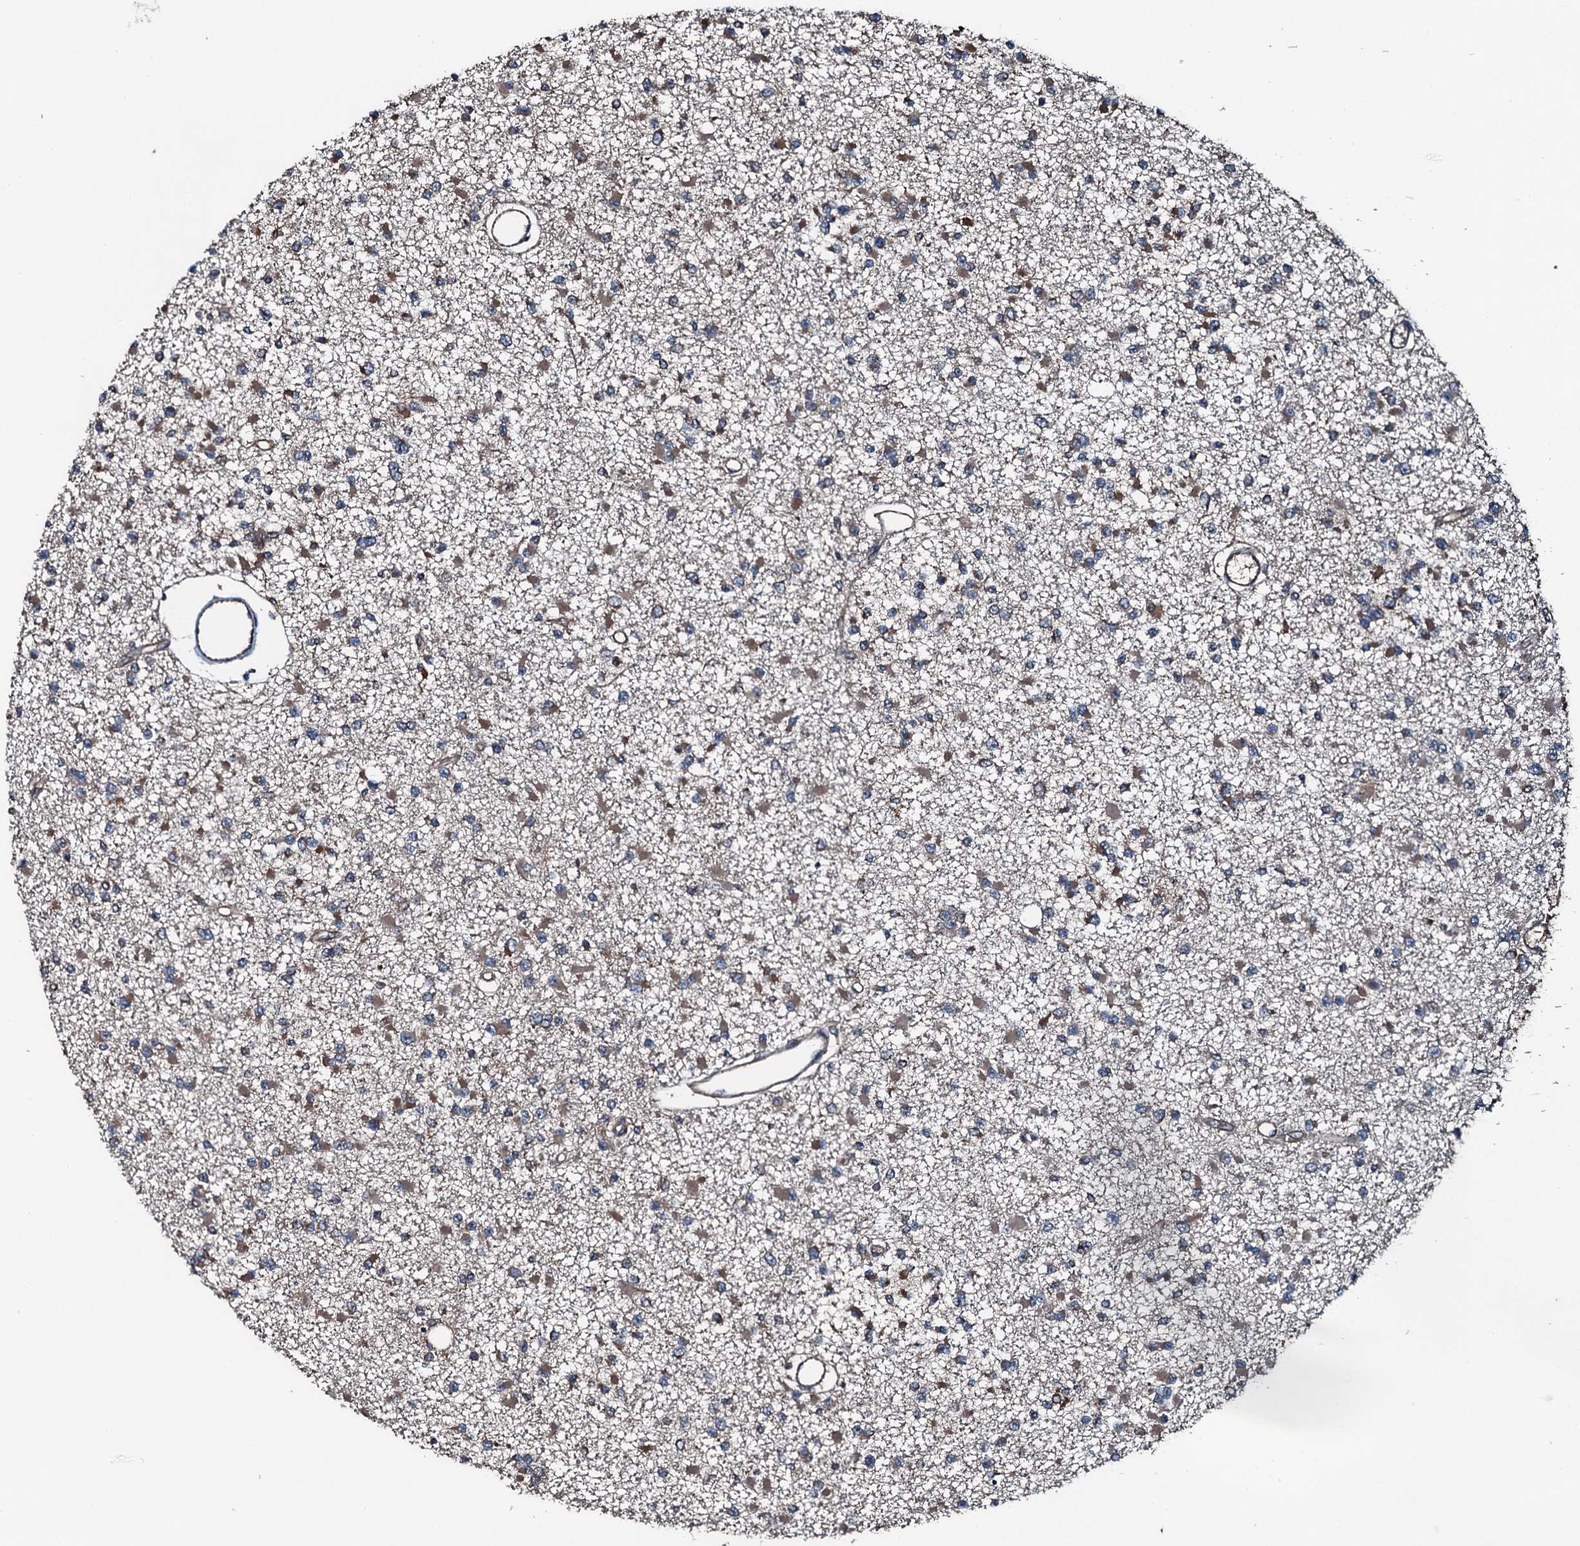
{"staining": {"intensity": "moderate", "quantity": ">75%", "location": "cytoplasmic/membranous"}, "tissue": "glioma", "cell_type": "Tumor cells", "image_type": "cancer", "snomed": [{"axis": "morphology", "description": "Glioma, malignant, Low grade"}, {"axis": "topography", "description": "Brain"}], "caption": "Brown immunohistochemical staining in low-grade glioma (malignant) exhibits moderate cytoplasmic/membranous staining in about >75% of tumor cells.", "gene": "AARS1", "patient": {"sex": "female", "age": 22}}